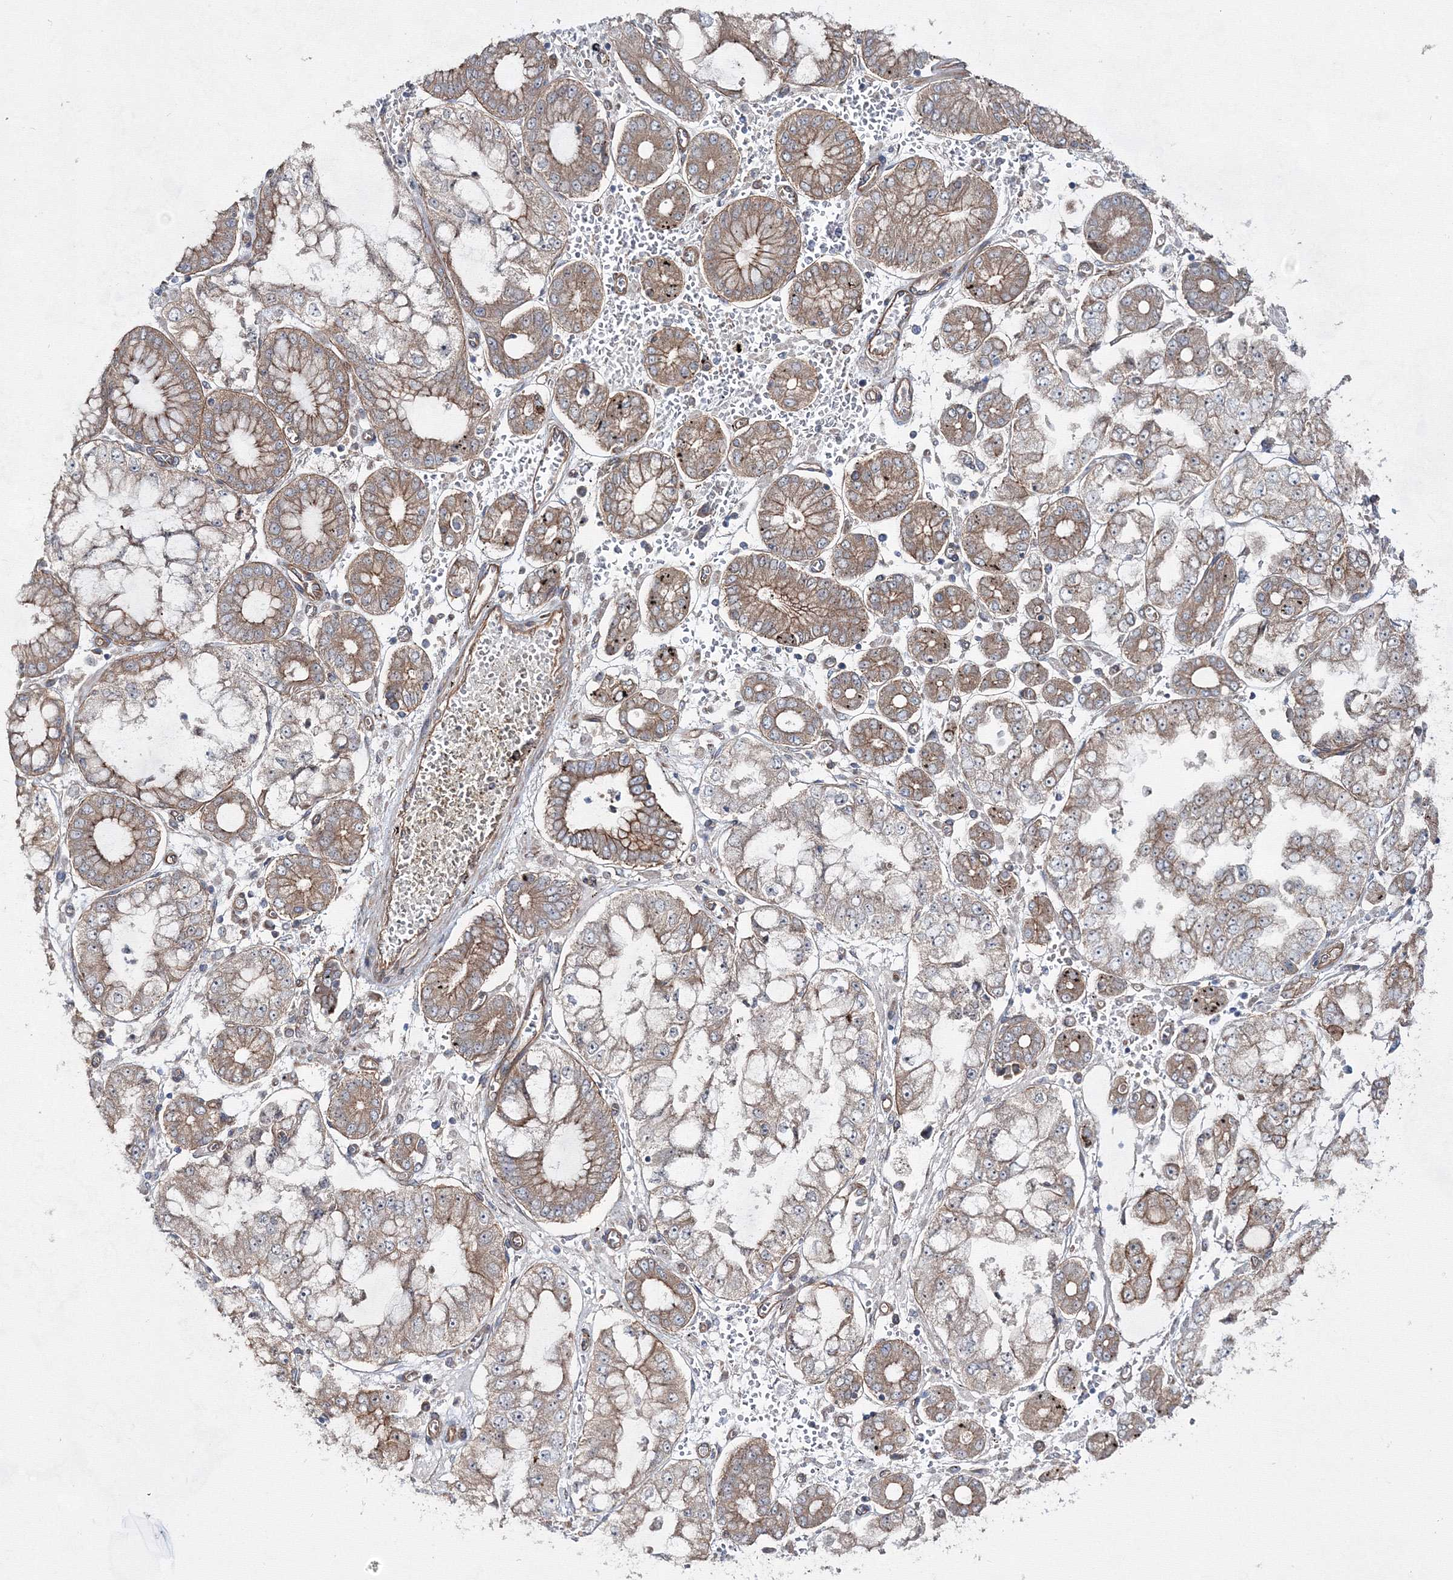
{"staining": {"intensity": "moderate", "quantity": ">75%", "location": "cytoplasmic/membranous"}, "tissue": "stomach cancer", "cell_type": "Tumor cells", "image_type": "cancer", "snomed": [{"axis": "morphology", "description": "Adenocarcinoma, NOS"}, {"axis": "topography", "description": "Stomach"}], "caption": "Protein staining reveals moderate cytoplasmic/membranous staining in about >75% of tumor cells in adenocarcinoma (stomach).", "gene": "EXOC6", "patient": {"sex": "male", "age": 76}}